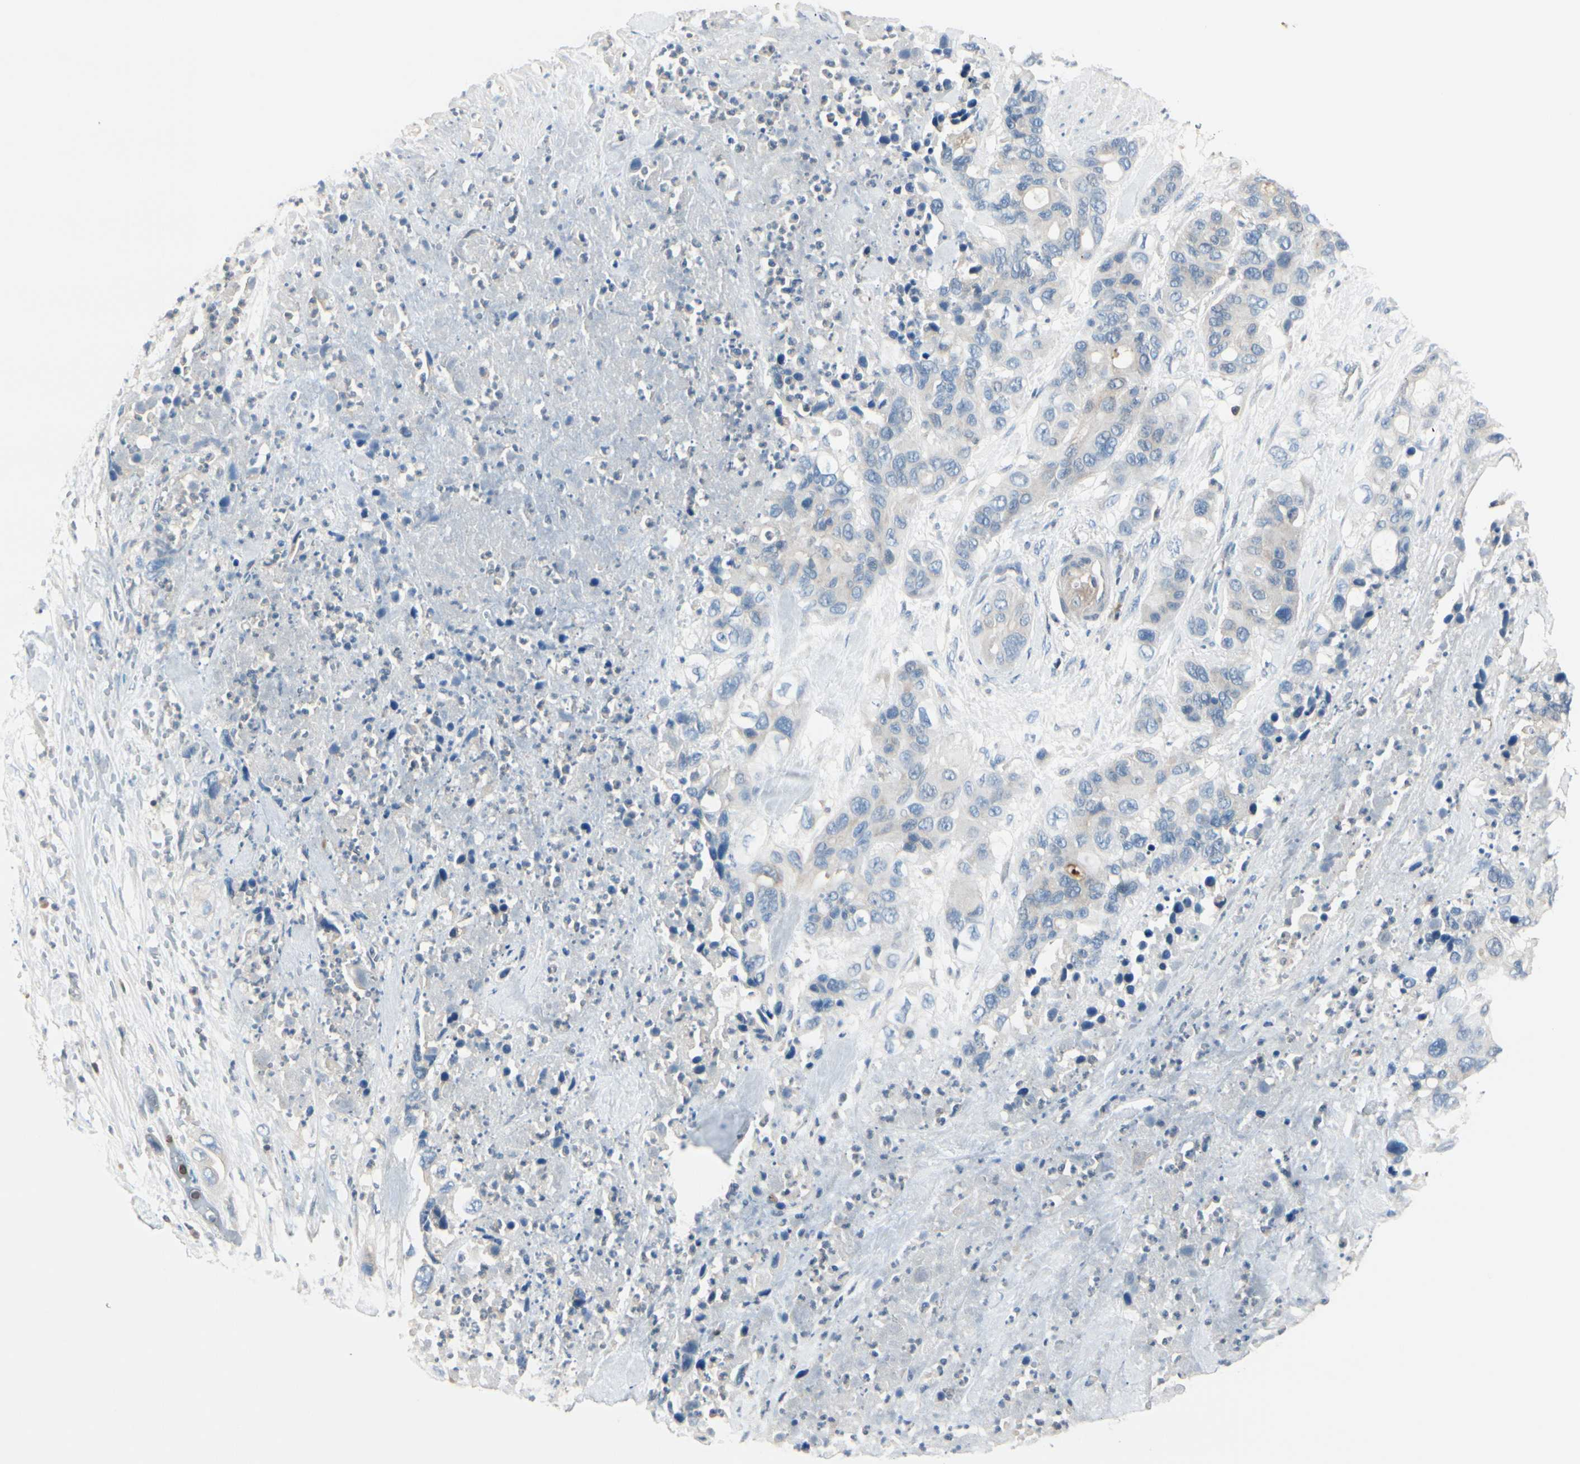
{"staining": {"intensity": "moderate", "quantity": "25%-75%", "location": "cytoplasmic/membranous"}, "tissue": "pancreatic cancer", "cell_type": "Tumor cells", "image_type": "cancer", "snomed": [{"axis": "morphology", "description": "Adenocarcinoma, NOS"}, {"axis": "topography", "description": "Pancreas"}], "caption": "Immunohistochemistry (DAB) staining of human adenocarcinoma (pancreatic) displays moderate cytoplasmic/membranous protein positivity in approximately 25%-75% of tumor cells. (Stains: DAB in brown, nuclei in blue, Microscopy: brightfield microscopy at high magnification).", "gene": "SLC9A3R1", "patient": {"sex": "female", "age": 71}}